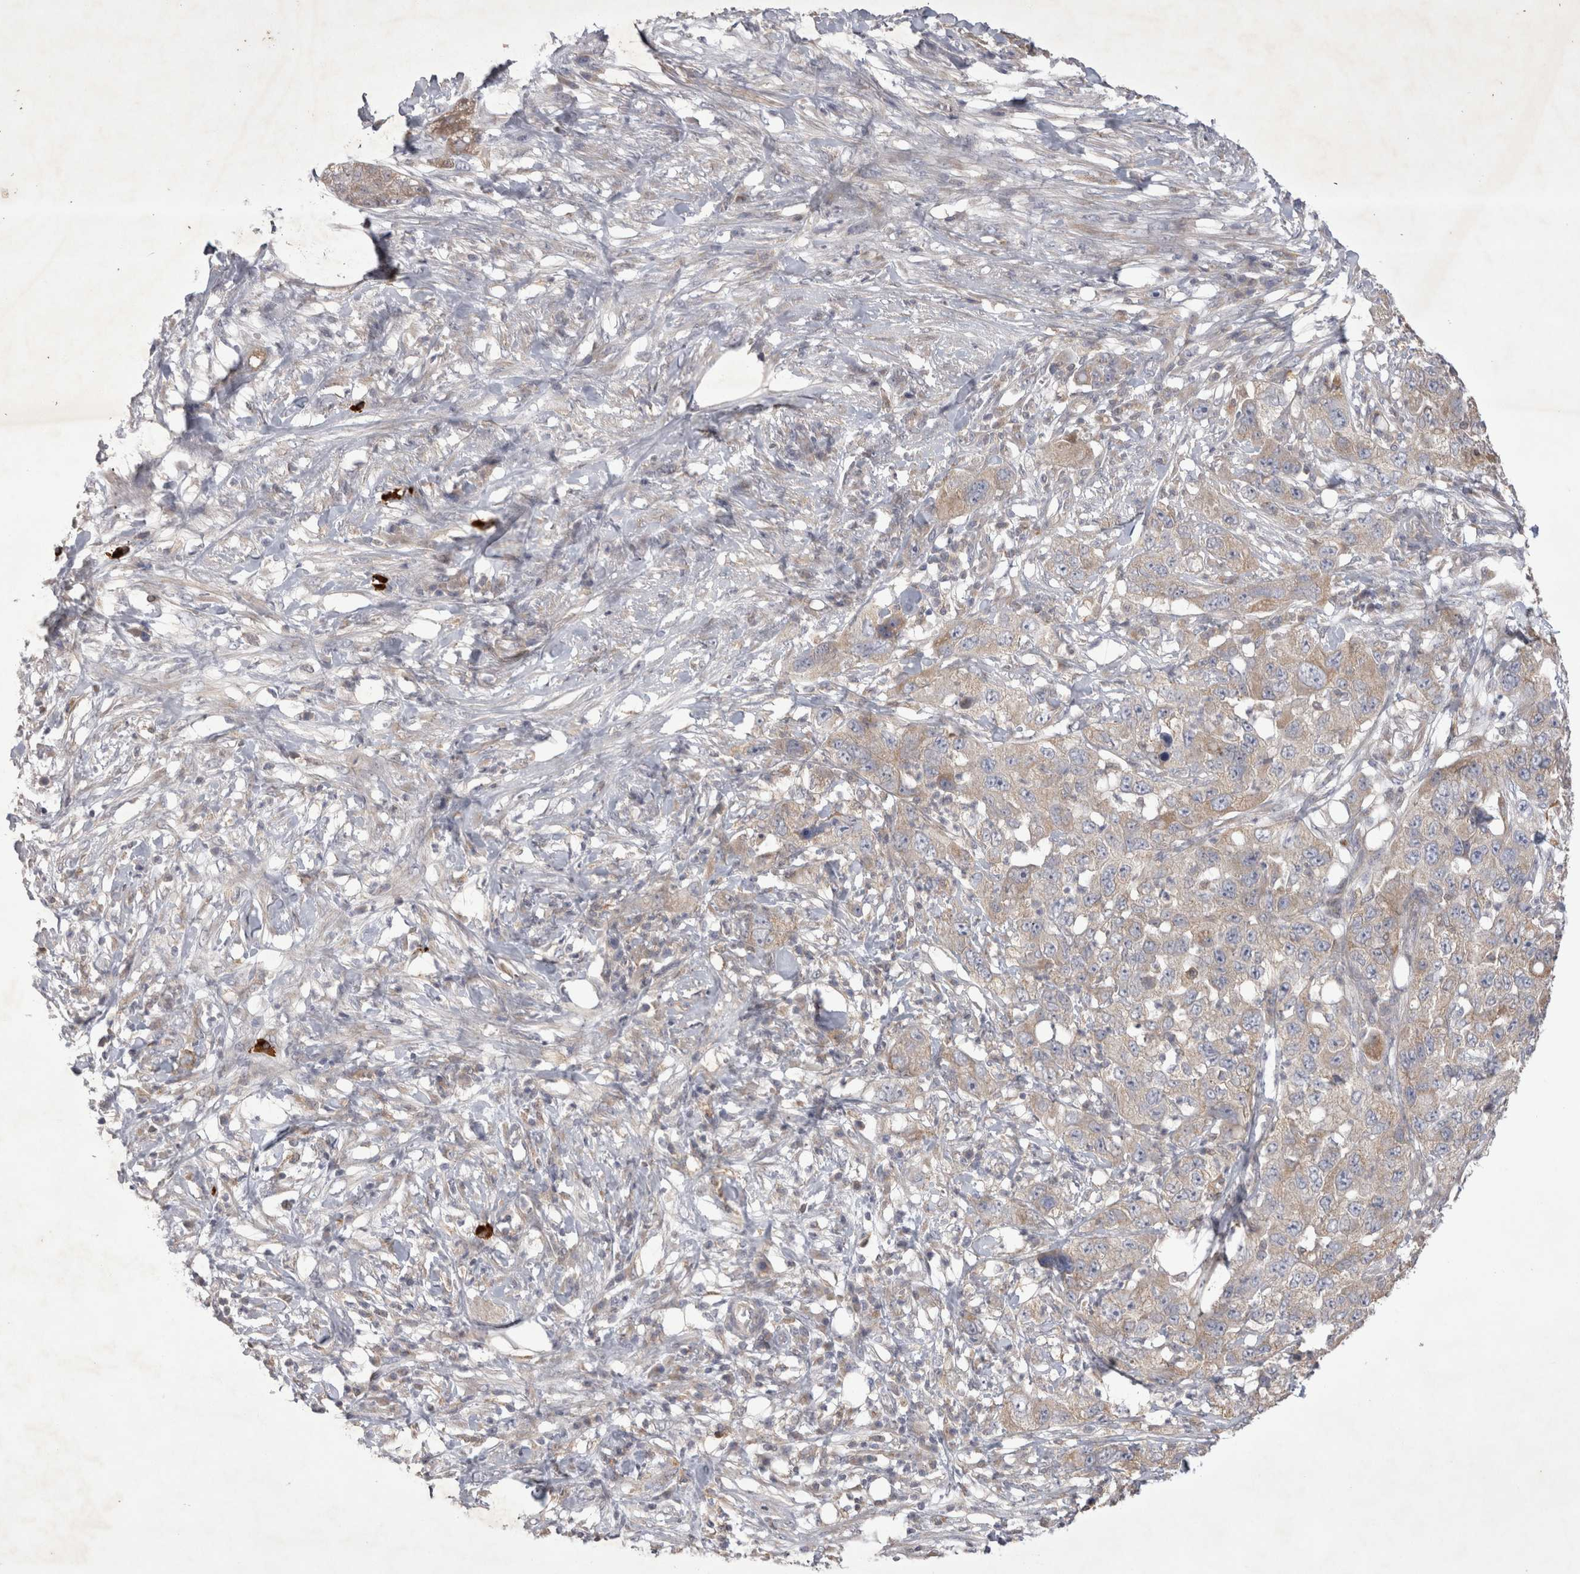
{"staining": {"intensity": "weak", "quantity": ">75%", "location": "cytoplasmic/membranous"}, "tissue": "pancreatic cancer", "cell_type": "Tumor cells", "image_type": "cancer", "snomed": [{"axis": "morphology", "description": "Adenocarcinoma, NOS"}, {"axis": "topography", "description": "Pancreas"}], "caption": "Tumor cells exhibit low levels of weak cytoplasmic/membranous staining in about >75% of cells in pancreatic cancer.", "gene": "SRD5A3", "patient": {"sex": "female", "age": 78}}